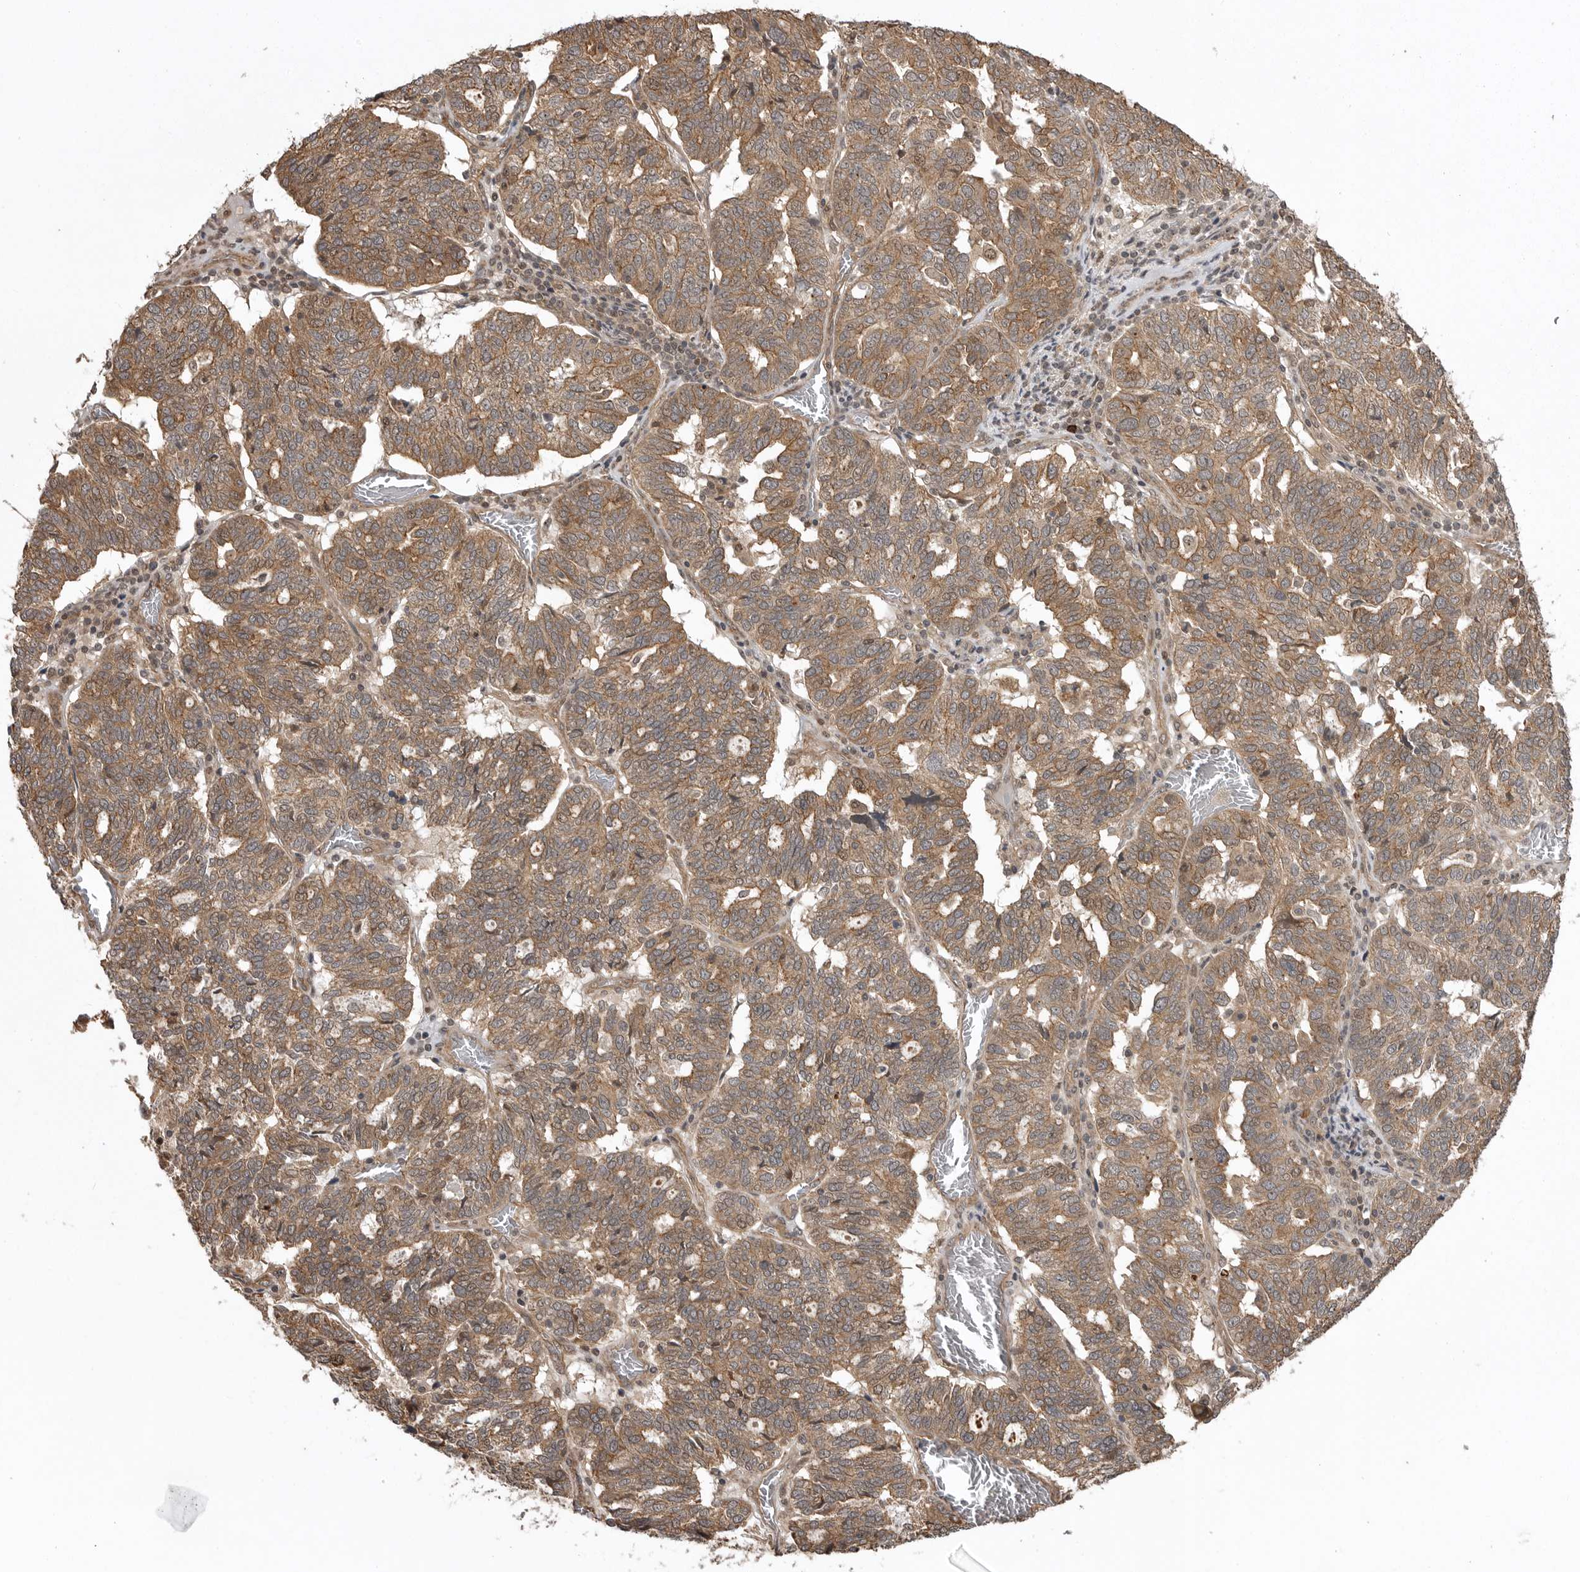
{"staining": {"intensity": "moderate", "quantity": ">75%", "location": "cytoplasmic/membranous"}, "tissue": "ovarian cancer", "cell_type": "Tumor cells", "image_type": "cancer", "snomed": [{"axis": "morphology", "description": "Cystadenocarcinoma, serous, NOS"}, {"axis": "topography", "description": "Ovary"}], "caption": "The photomicrograph demonstrates a brown stain indicating the presence of a protein in the cytoplasmic/membranous of tumor cells in ovarian cancer. The protein is shown in brown color, while the nuclei are stained blue.", "gene": "DNAJC8", "patient": {"sex": "female", "age": 59}}